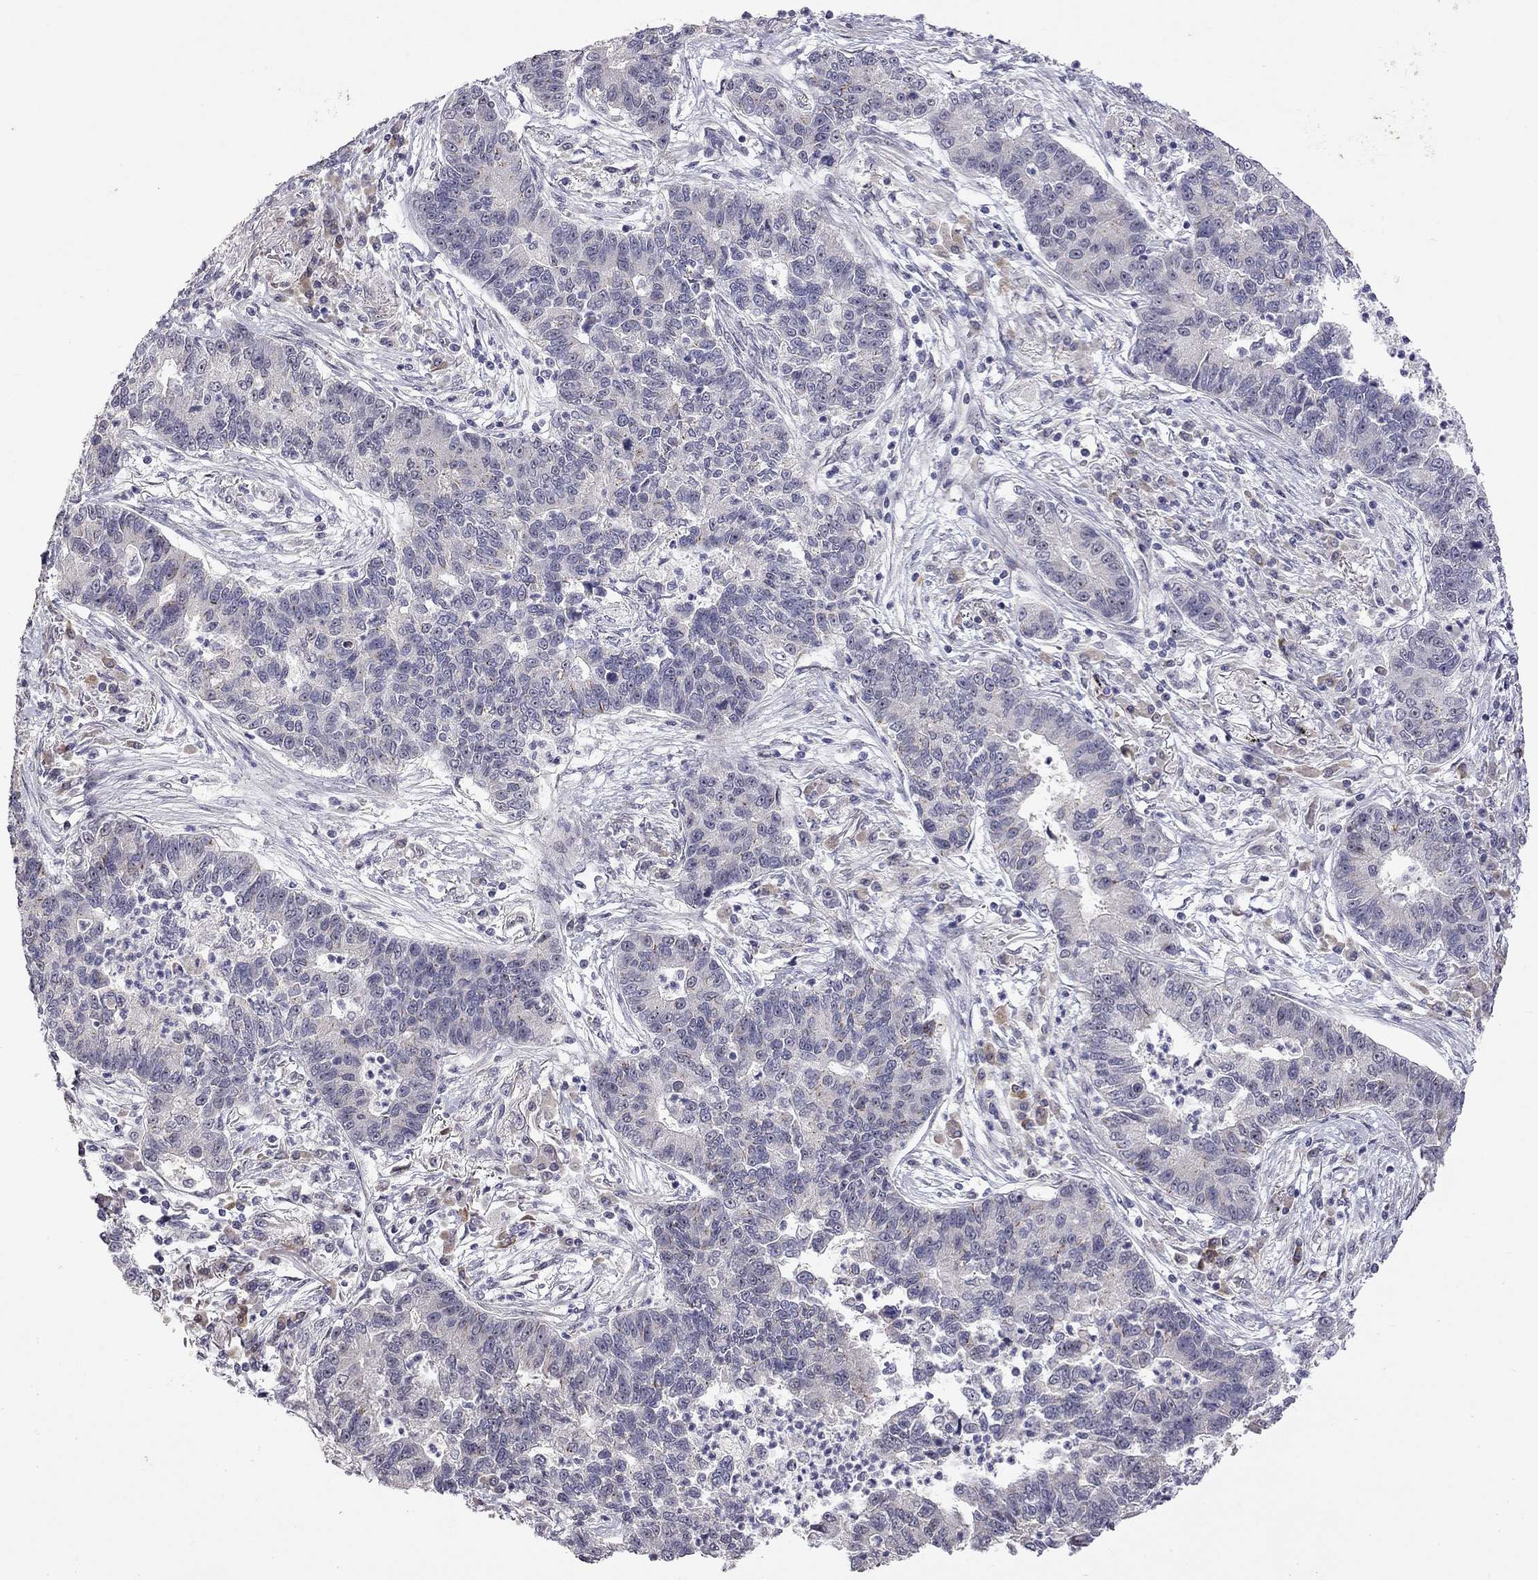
{"staining": {"intensity": "negative", "quantity": "none", "location": "none"}, "tissue": "lung cancer", "cell_type": "Tumor cells", "image_type": "cancer", "snomed": [{"axis": "morphology", "description": "Adenocarcinoma, NOS"}, {"axis": "topography", "description": "Lung"}], "caption": "The photomicrograph exhibits no staining of tumor cells in lung cancer (adenocarcinoma).", "gene": "STXBP6", "patient": {"sex": "female", "age": 57}}